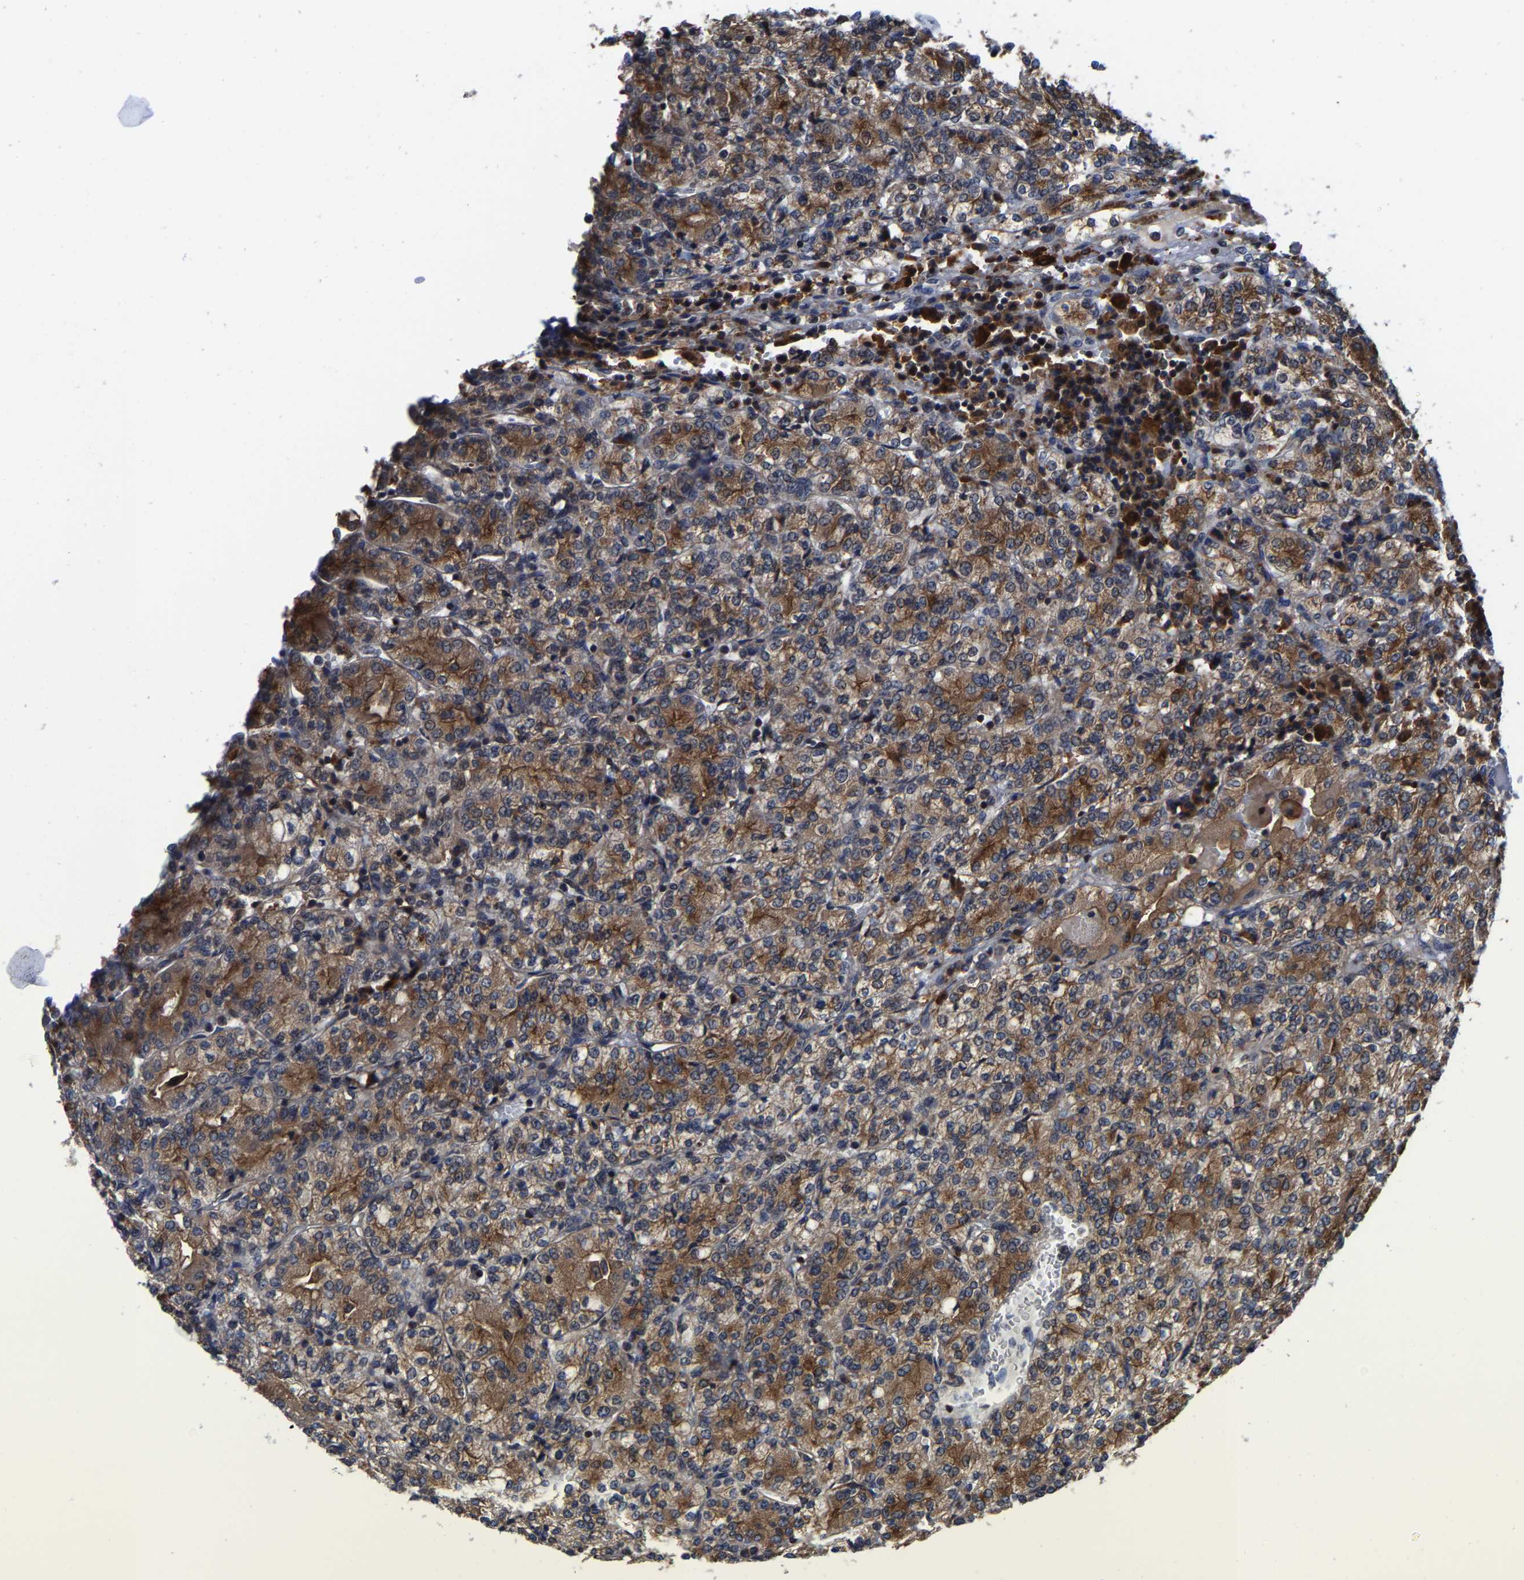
{"staining": {"intensity": "moderate", "quantity": ">75%", "location": "cytoplasmic/membranous"}, "tissue": "renal cancer", "cell_type": "Tumor cells", "image_type": "cancer", "snomed": [{"axis": "morphology", "description": "Adenocarcinoma, NOS"}, {"axis": "topography", "description": "Kidney"}], "caption": "Brown immunohistochemical staining in renal cancer reveals moderate cytoplasmic/membranous positivity in approximately >75% of tumor cells.", "gene": "PFKFB3", "patient": {"sex": "male", "age": 77}}